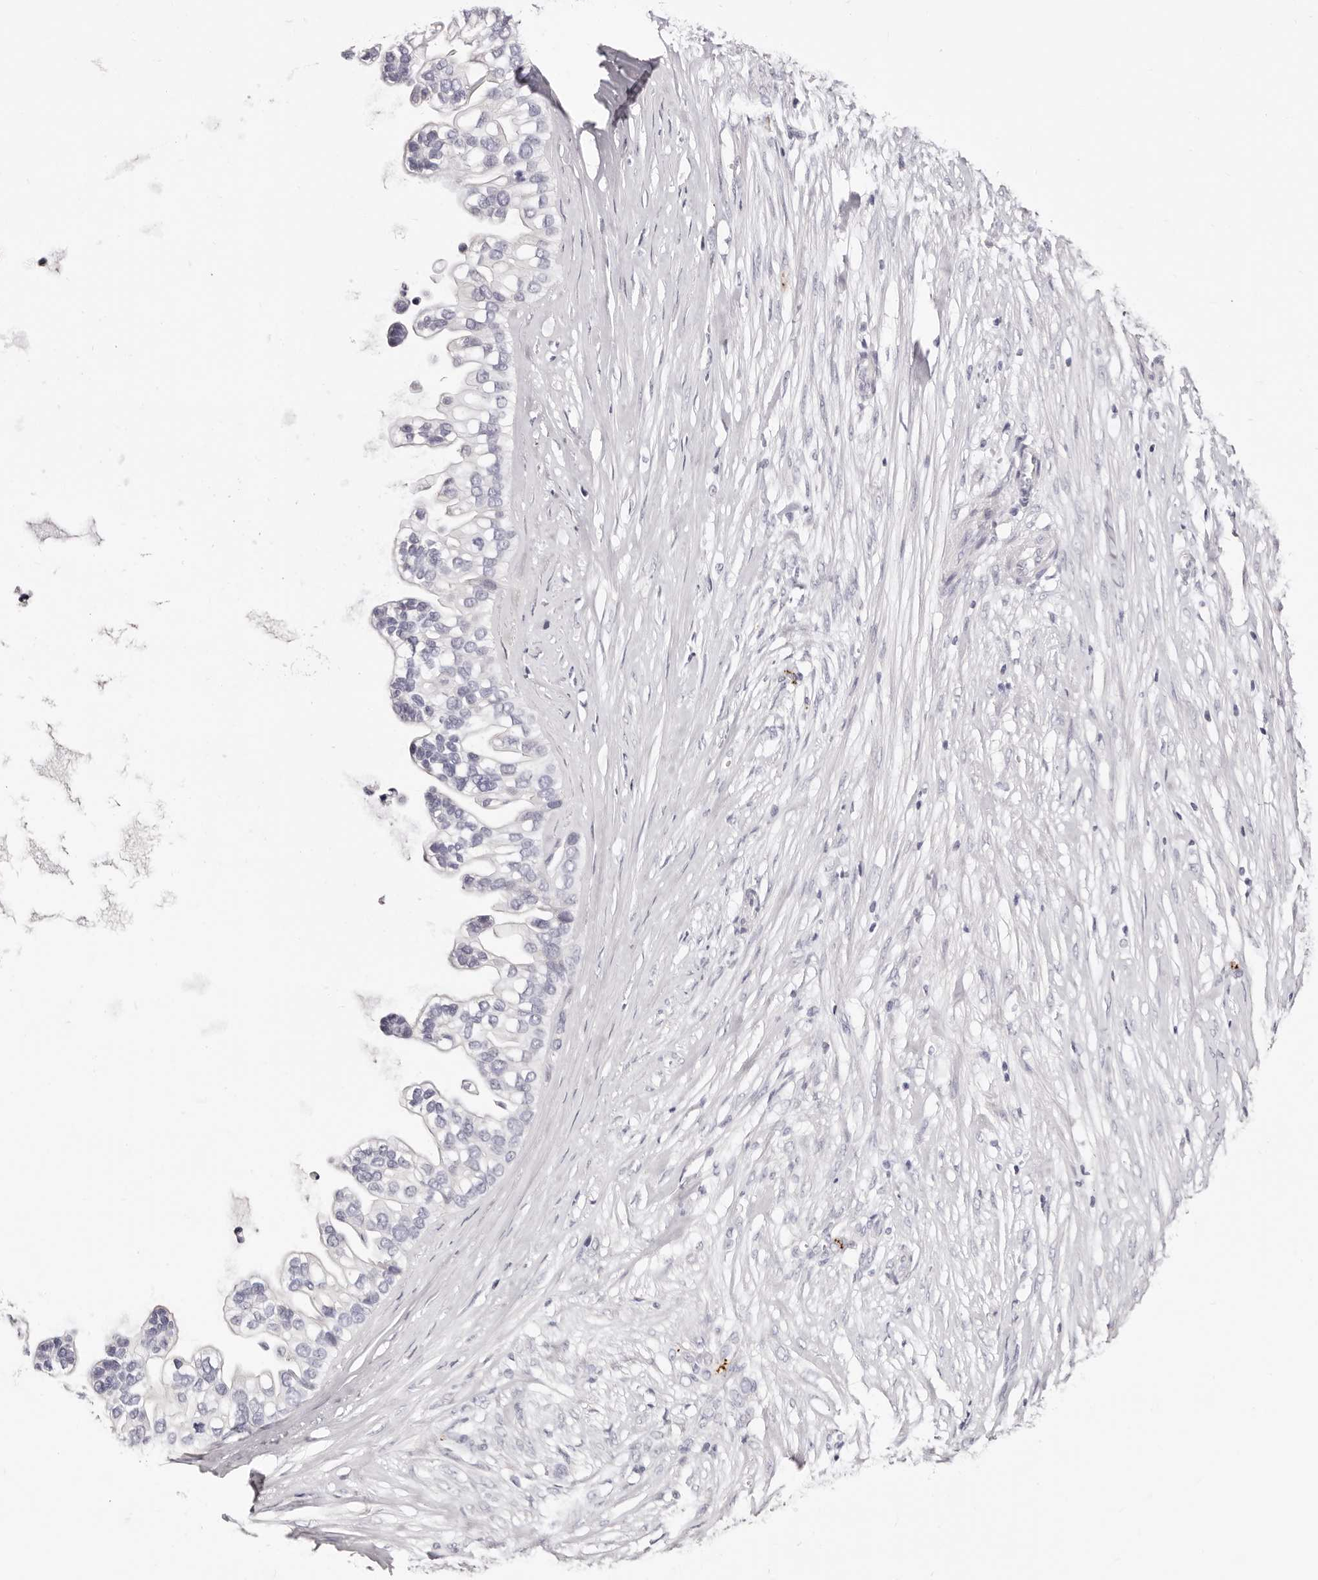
{"staining": {"intensity": "negative", "quantity": "none", "location": "none"}, "tissue": "ovarian cancer", "cell_type": "Tumor cells", "image_type": "cancer", "snomed": [{"axis": "morphology", "description": "Cystadenocarcinoma, mucinous, NOS"}, {"axis": "topography", "description": "Ovary"}], "caption": "Tumor cells show no significant staining in ovarian cancer (mucinous cystadenocarcinoma).", "gene": "PF4", "patient": {"sex": "female", "age": 80}}